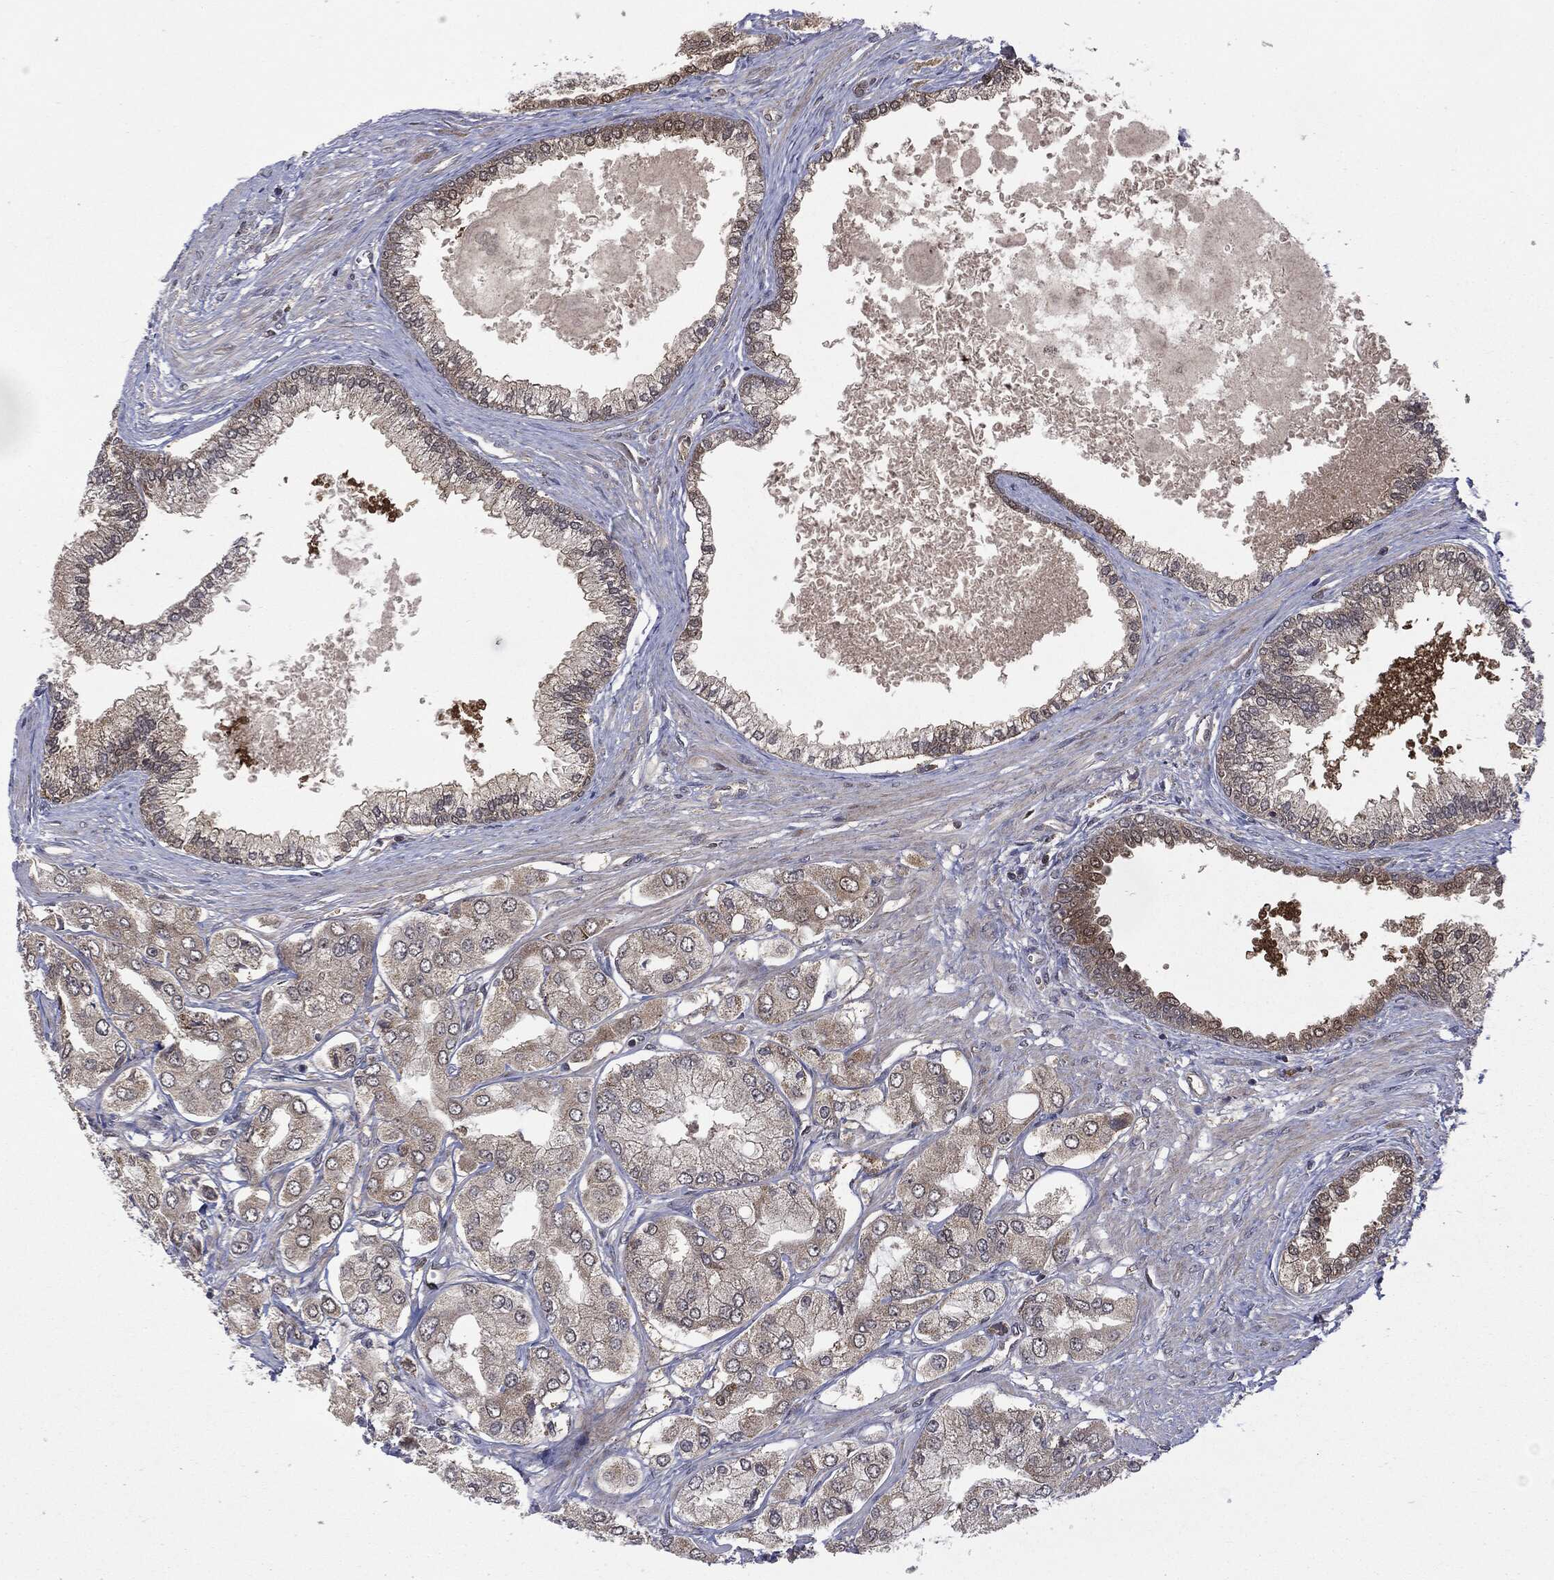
{"staining": {"intensity": "negative", "quantity": "none", "location": "none"}, "tissue": "prostate cancer", "cell_type": "Tumor cells", "image_type": "cancer", "snomed": [{"axis": "morphology", "description": "Adenocarcinoma, Low grade"}, {"axis": "topography", "description": "Prostate"}], "caption": "Prostate cancer was stained to show a protein in brown. There is no significant expression in tumor cells.", "gene": "PTPA", "patient": {"sex": "male", "age": 69}}